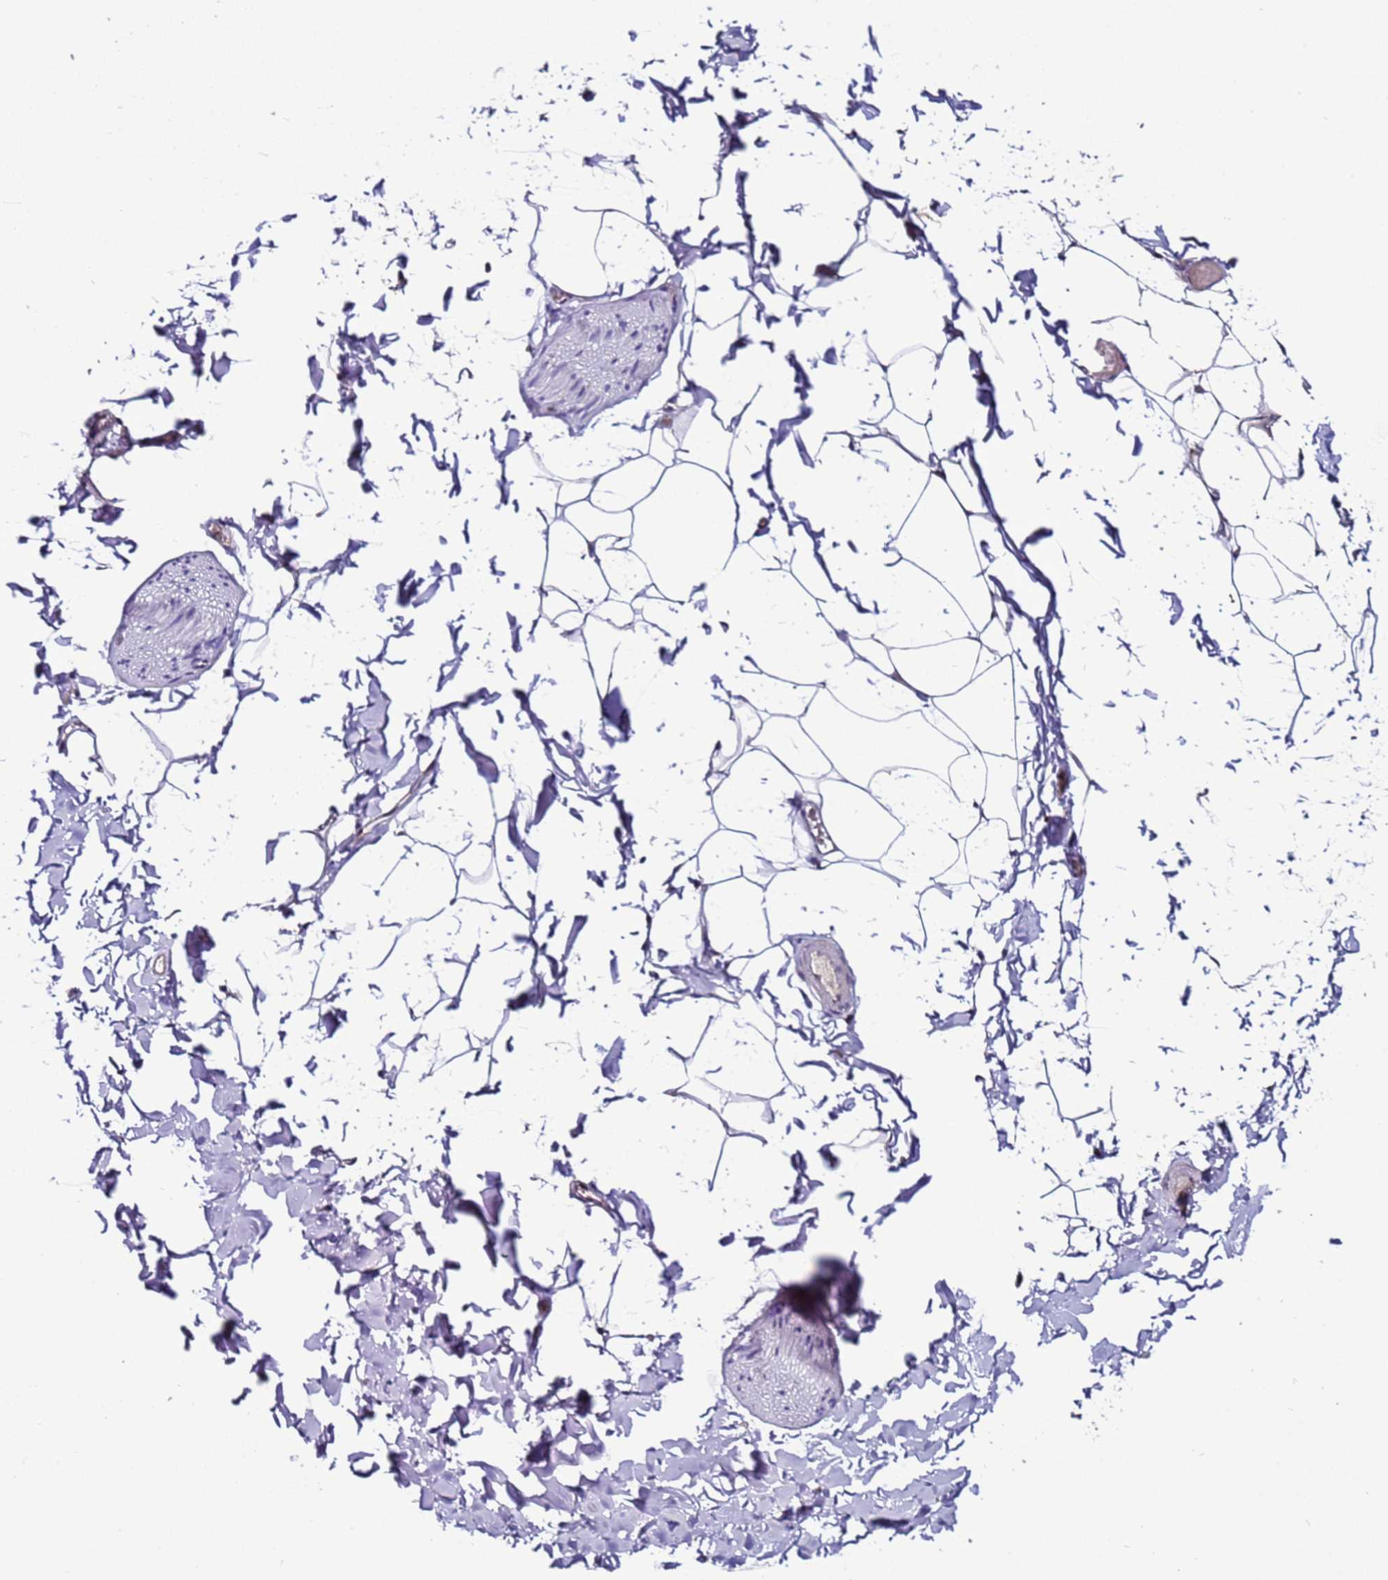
{"staining": {"intensity": "negative", "quantity": "none", "location": "none"}, "tissue": "adipose tissue", "cell_type": "Adipocytes", "image_type": "normal", "snomed": [{"axis": "morphology", "description": "Normal tissue, NOS"}, {"axis": "topography", "description": "Gallbladder"}, {"axis": "topography", "description": "Peripheral nerve tissue"}], "caption": "Immunohistochemistry (IHC) photomicrograph of normal adipose tissue: adipose tissue stained with DAB (3,3'-diaminobenzidine) demonstrates no significant protein expression in adipocytes. (DAB immunohistochemistry, high magnification).", "gene": "TENM3", "patient": {"sex": "male", "age": 38}}